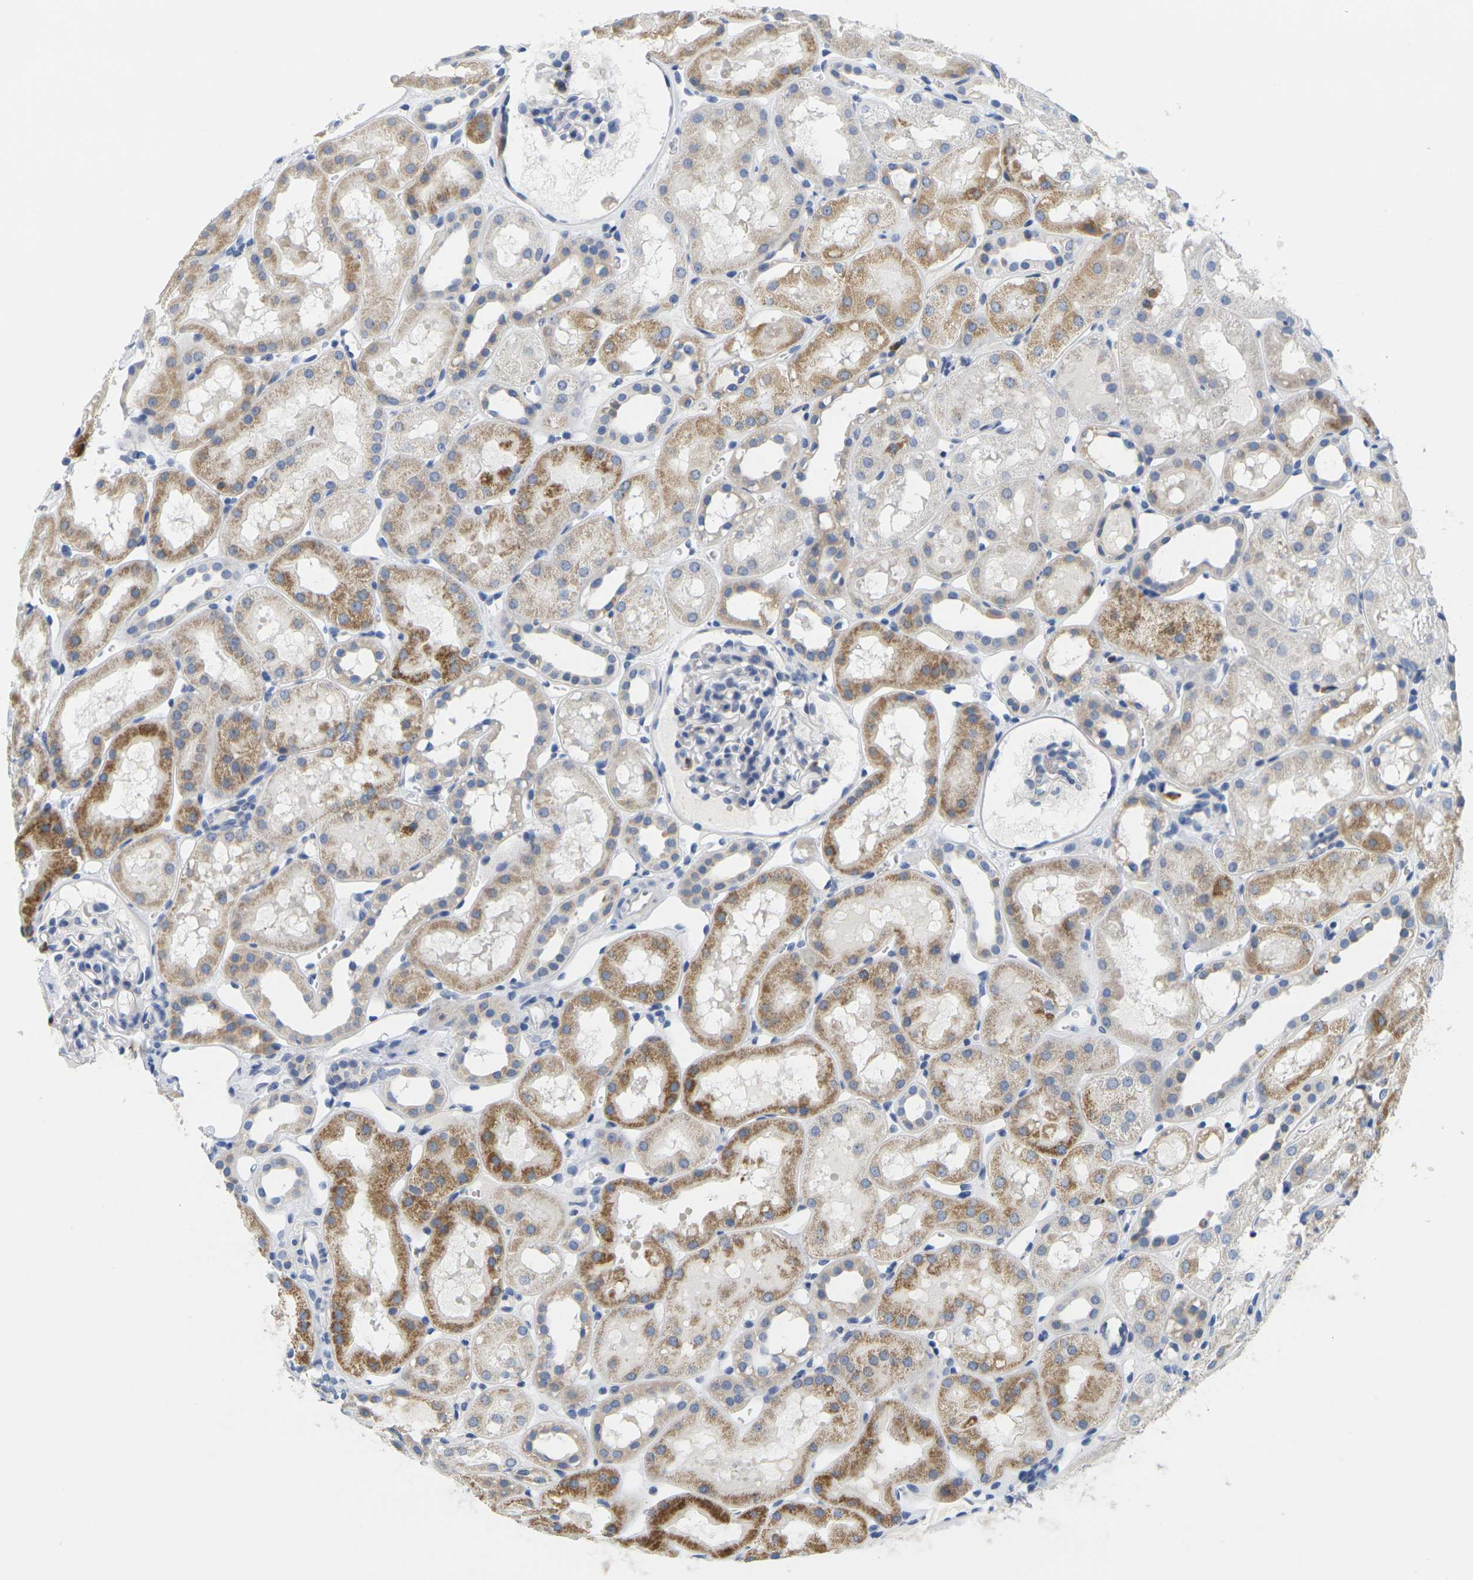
{"staining": {"intensity": "negative", "quantity": "none", "location": "none"}, "tissue": "kidney", "cell_type": "Cells in glomeruli", "image_type": "normal", "snomed": [{"axis": "morphology", "description": "Normal tissue, NOS"}, {"axis": "topography", "description": "Kidney"}, {"axis": "topography", "description": "Urinary bladder"}], "caption": "Image shows no protein positivity in cells in glomeruli of unremarkable kidney. (Stains: DAB (3,3'-diaminobenzidine) immunohistochemistry (IHC) with hematoxylin counter stain, Microscopy: brightfield microscopy at high magnification).", "gene": "KLK5", "patient": {"sex": "male", "age": 16}}